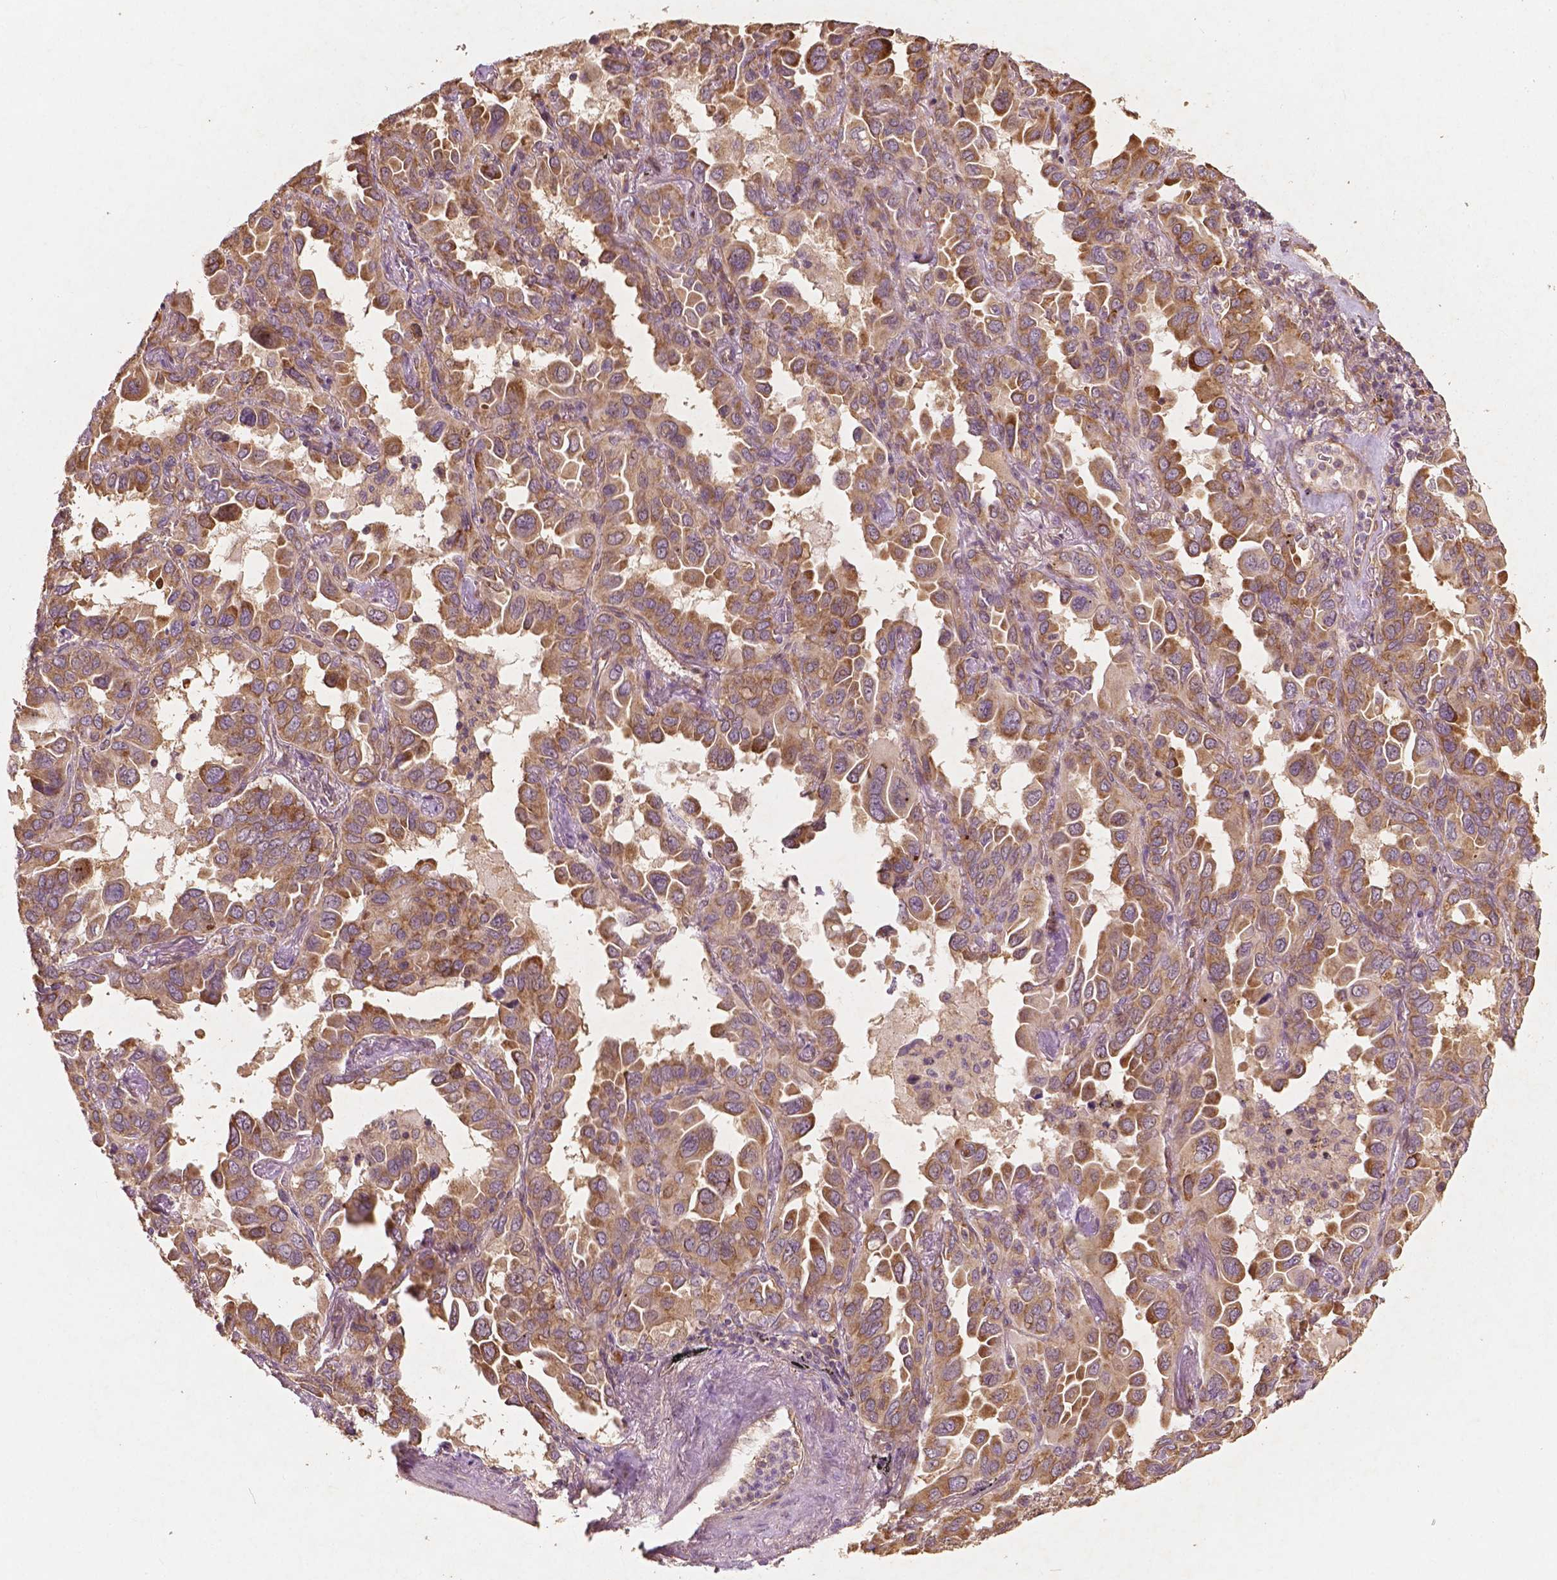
{"staining": {"intensity": "moderate", "quantity": "25%-75%", "location": "cytoplasmic/membranous"}, "tissue": "lung cancer", "cell_type": "Tumor cells", "image_type": "cancer", "snomed": [{"axis": "morphology", "description": "Adenocarcinoma, NOS"}, {"axis": "topography", "description": "Lung"}], "caption": "This is an image of IHC staining of lung cancer, which shows moderate staining in the cytoplasmic/membranous of tumor cells.", "gene": "G3BP1", "patient": {"sex": "male", "age": 64}}